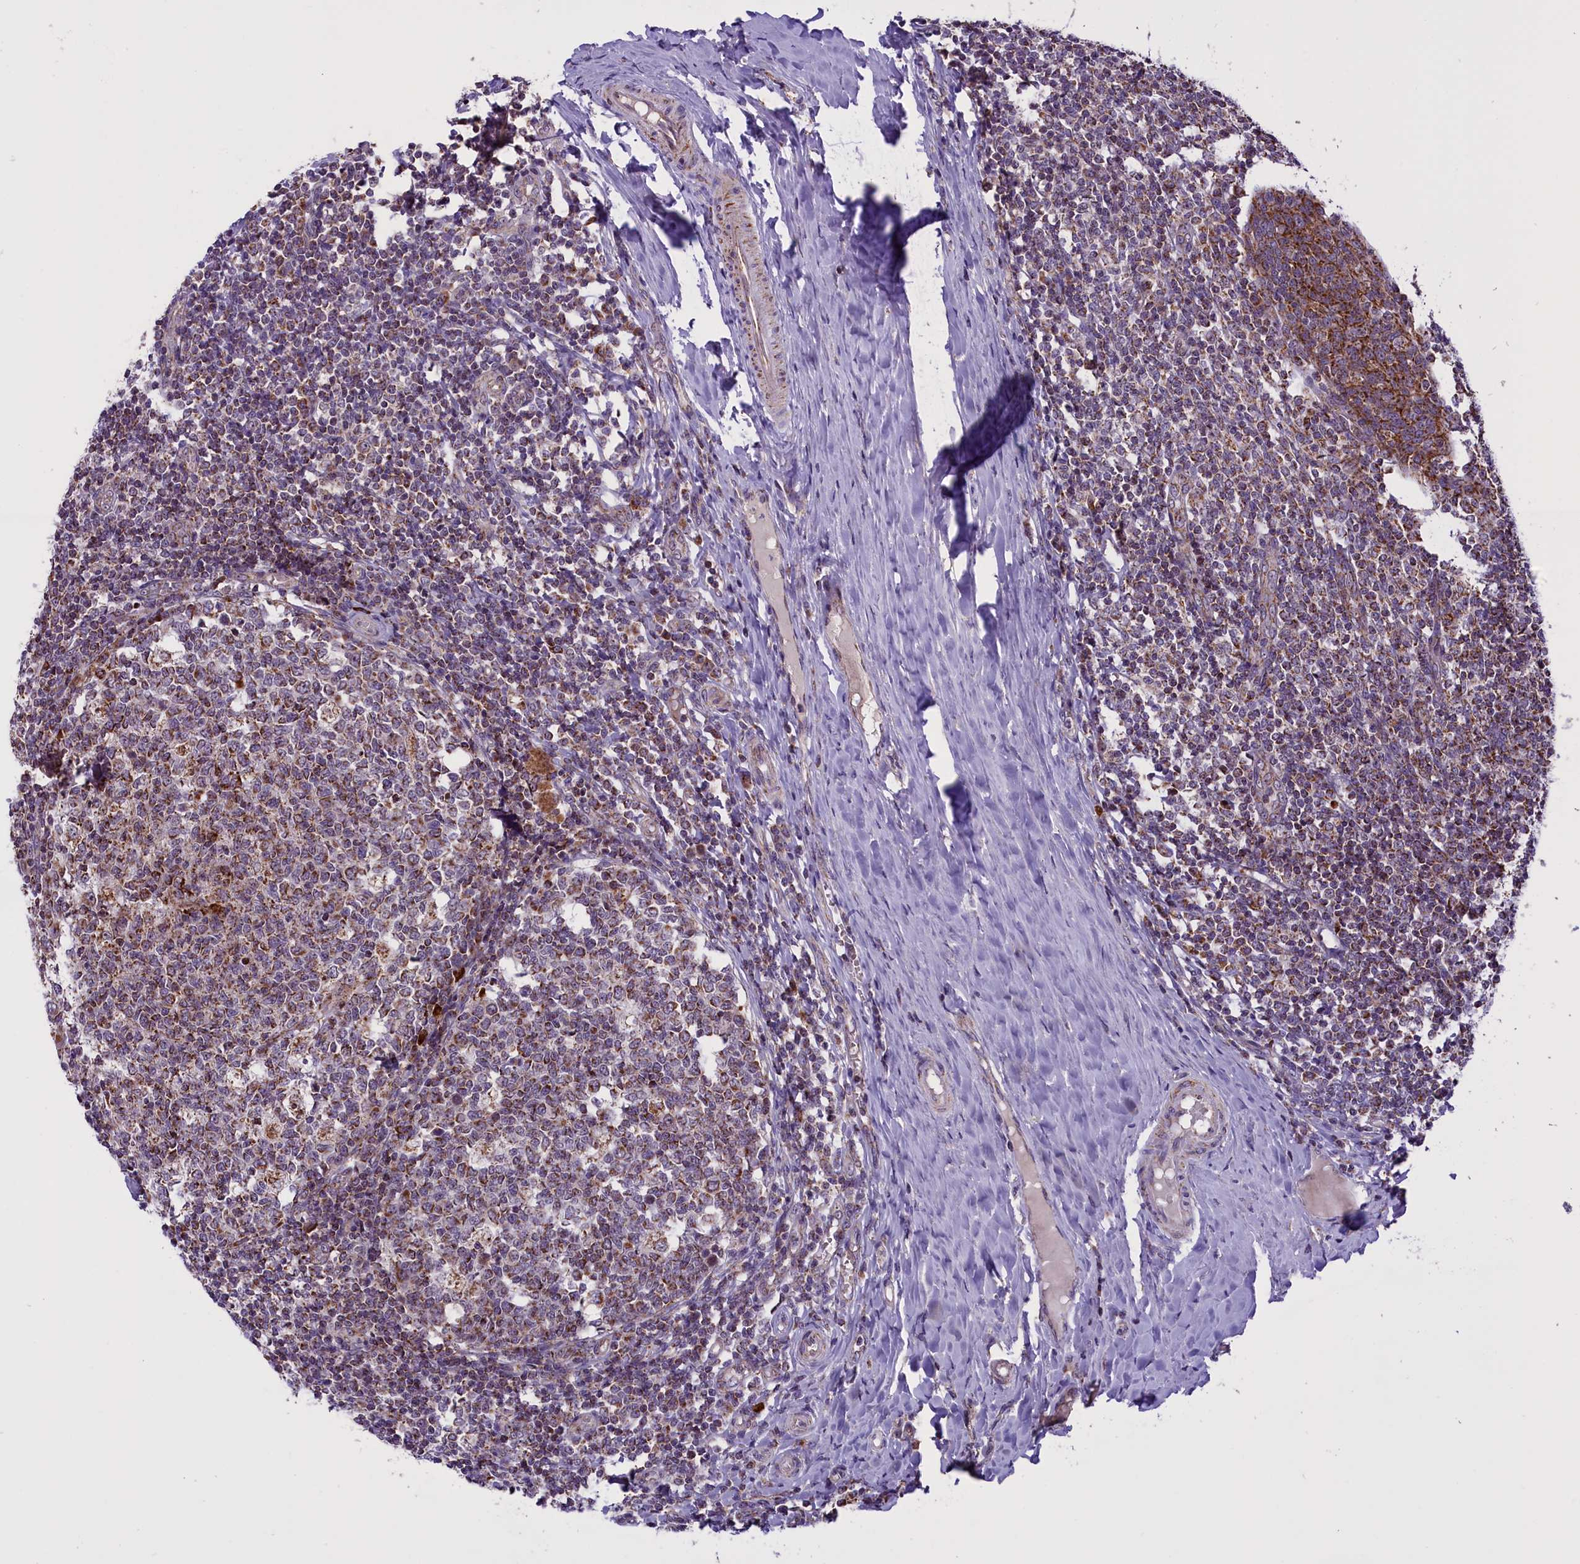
{"staining": {"intensity": "moderate", "quantity": "25%-75%", "location": "cytoplasmic/membranous"}, "tissue": "tonsil", "cell_type": "Germinal center cells", "image_type": "normal", "snomed": [{"axis": "morphology", "description": "Normal tissue, NOS"}, {"axis": "topography", "description": "Tonsil"}], "caption": "Immunohistochemical staining of benign human tonsil shows moderate cytoplasmic/membranous protein staining in approximately 25%-75% of germinal center cells.", "gene": "NDUFS5", "patient": {"sex": "female", "age": 19}}